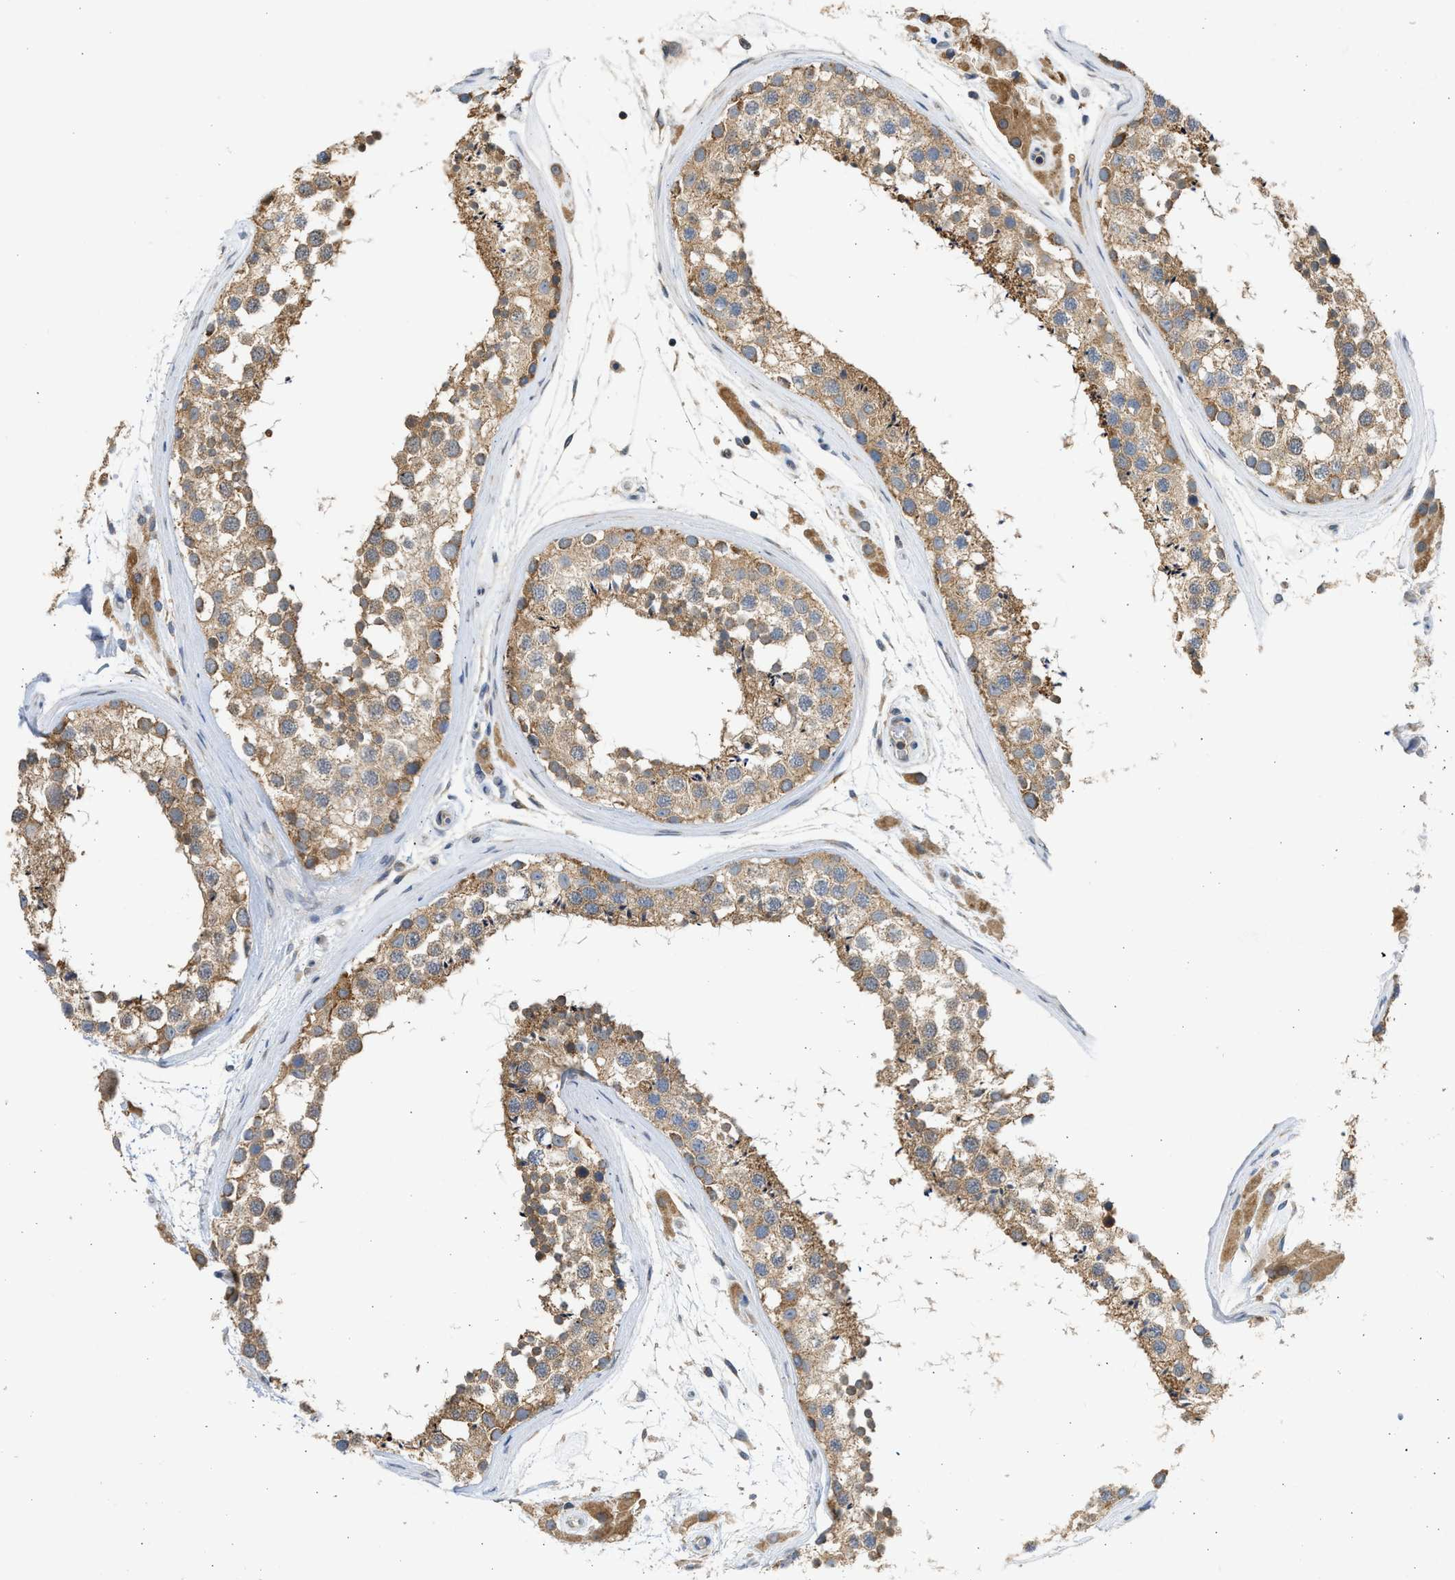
{"staining": {"intensity": "moderate", "quantity": ">75%", "location": "cytoplasmic/membranous"}, "tissue": "testis", "cell_type": "Cells in seminiferous ducts", "image_type": "normal", "snomed": [{"axis": "morphology", "description": "Normal tissue, NOS"}, {"axis": "topography", "description": "Testis"}], "caption": "Cells in seminiferous ducts display medium levels of moderate cytoplasmic/membranous expression in approximately >75% of cells in benign testis. The protein of interest is stained brown, and the nuclei are stained in blue (DAB (3,3'-diaminobenzidine) IHC with brightfield microscopy, high magnification).", "gene": "CYP1A1", "patient": {"sex": "male", "age": 46}}